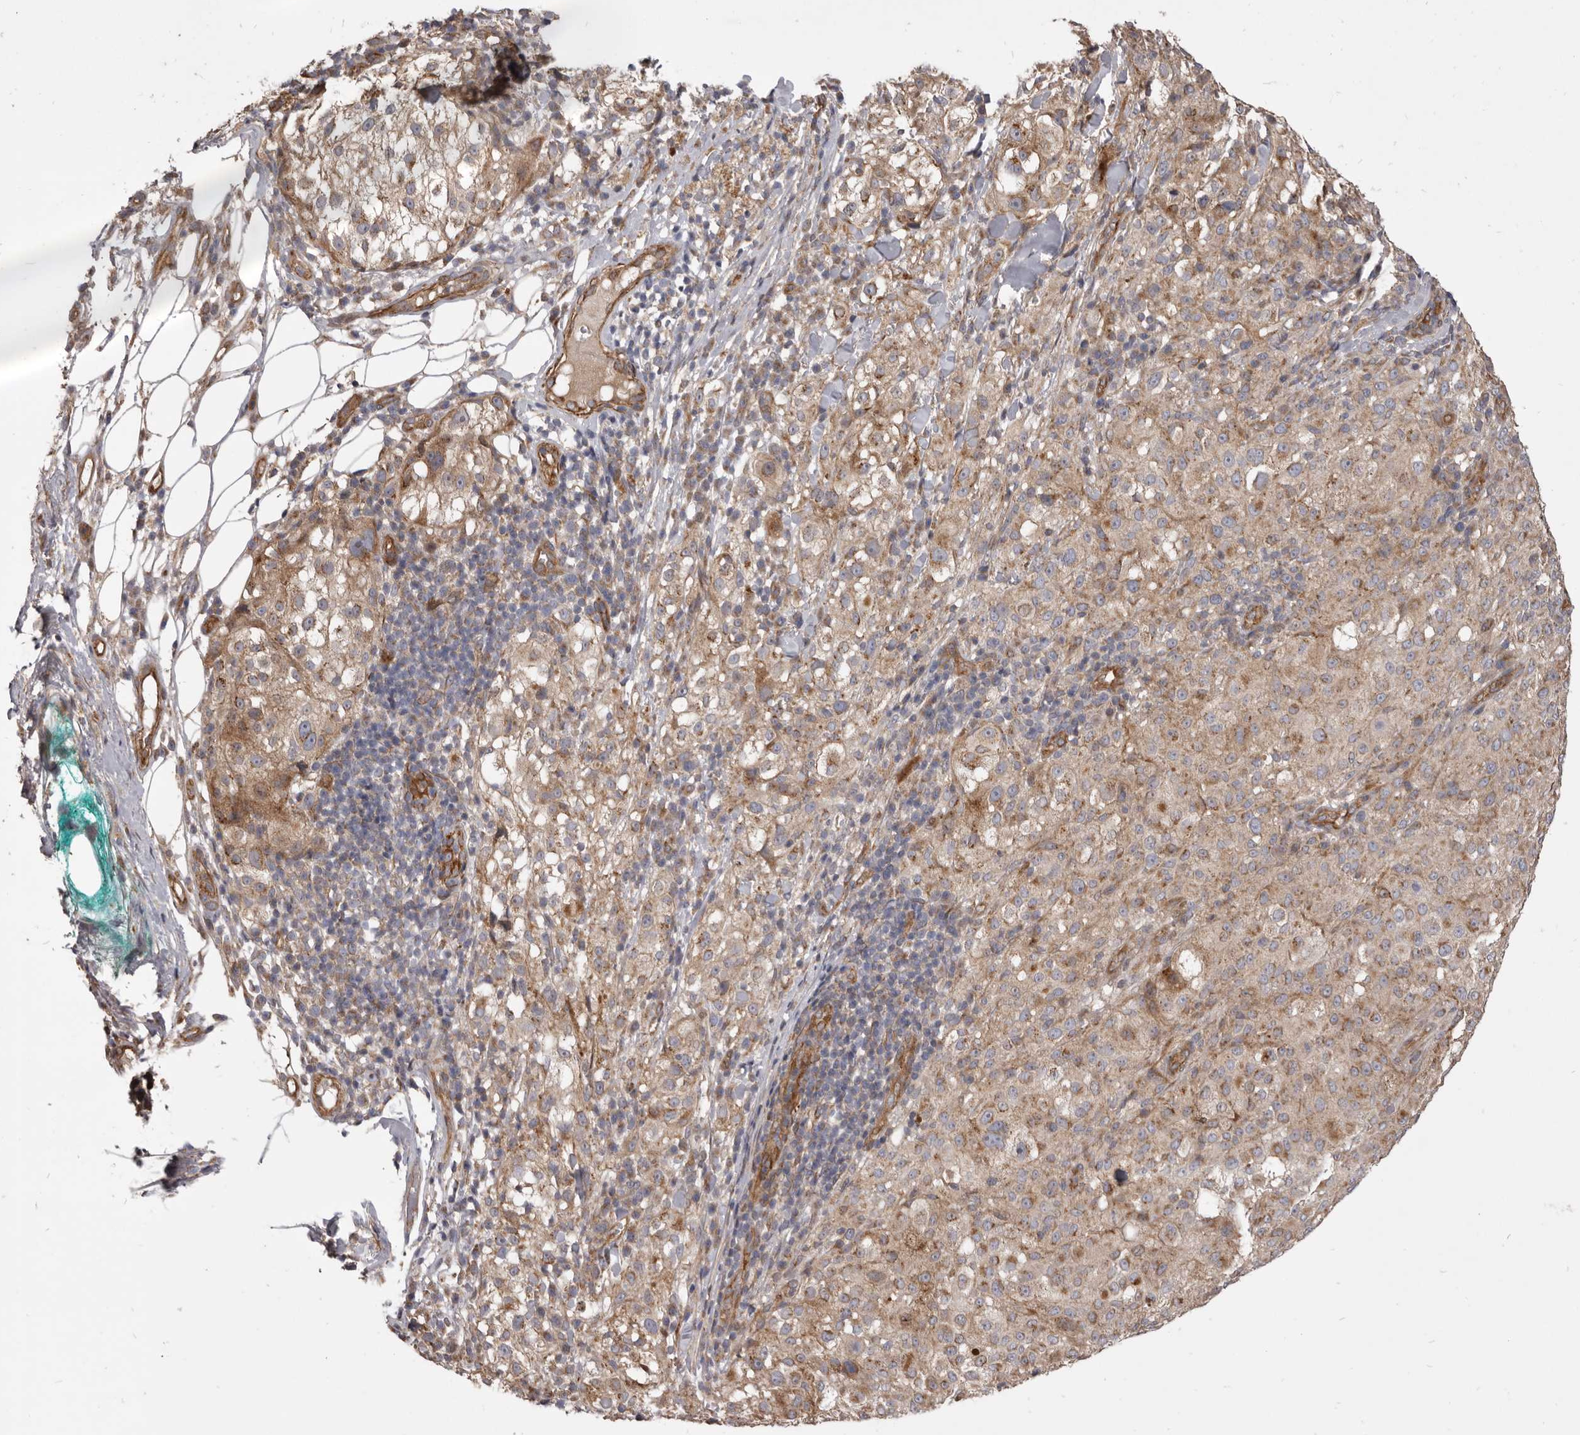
{"staining": {"intensity": "moderate", "quantity": "25%-75%", "location": "cytoplasmic/membranous"}, "tissue": "melanoma", "cell_type": "Tumor cells", "image_type": "cancer", "snomed": [{"axis": "morphology", "description": "Necrosis, NOS"}, {"axis": "morphology", "description": "Malignant melanoma, NOS"}, {"axis": "topography", "description": "Skin"}], "caption": "Melanoma was stained to show a protein in brown. There is medium levels of moderate cytoplasmic/membranous staining in about 25%-75% of tumor cells. (Brightfield microscopy of DAB IHC at high magnification).", "gene": "VPS45", "patient": {"sex": "female", "age": 87}}